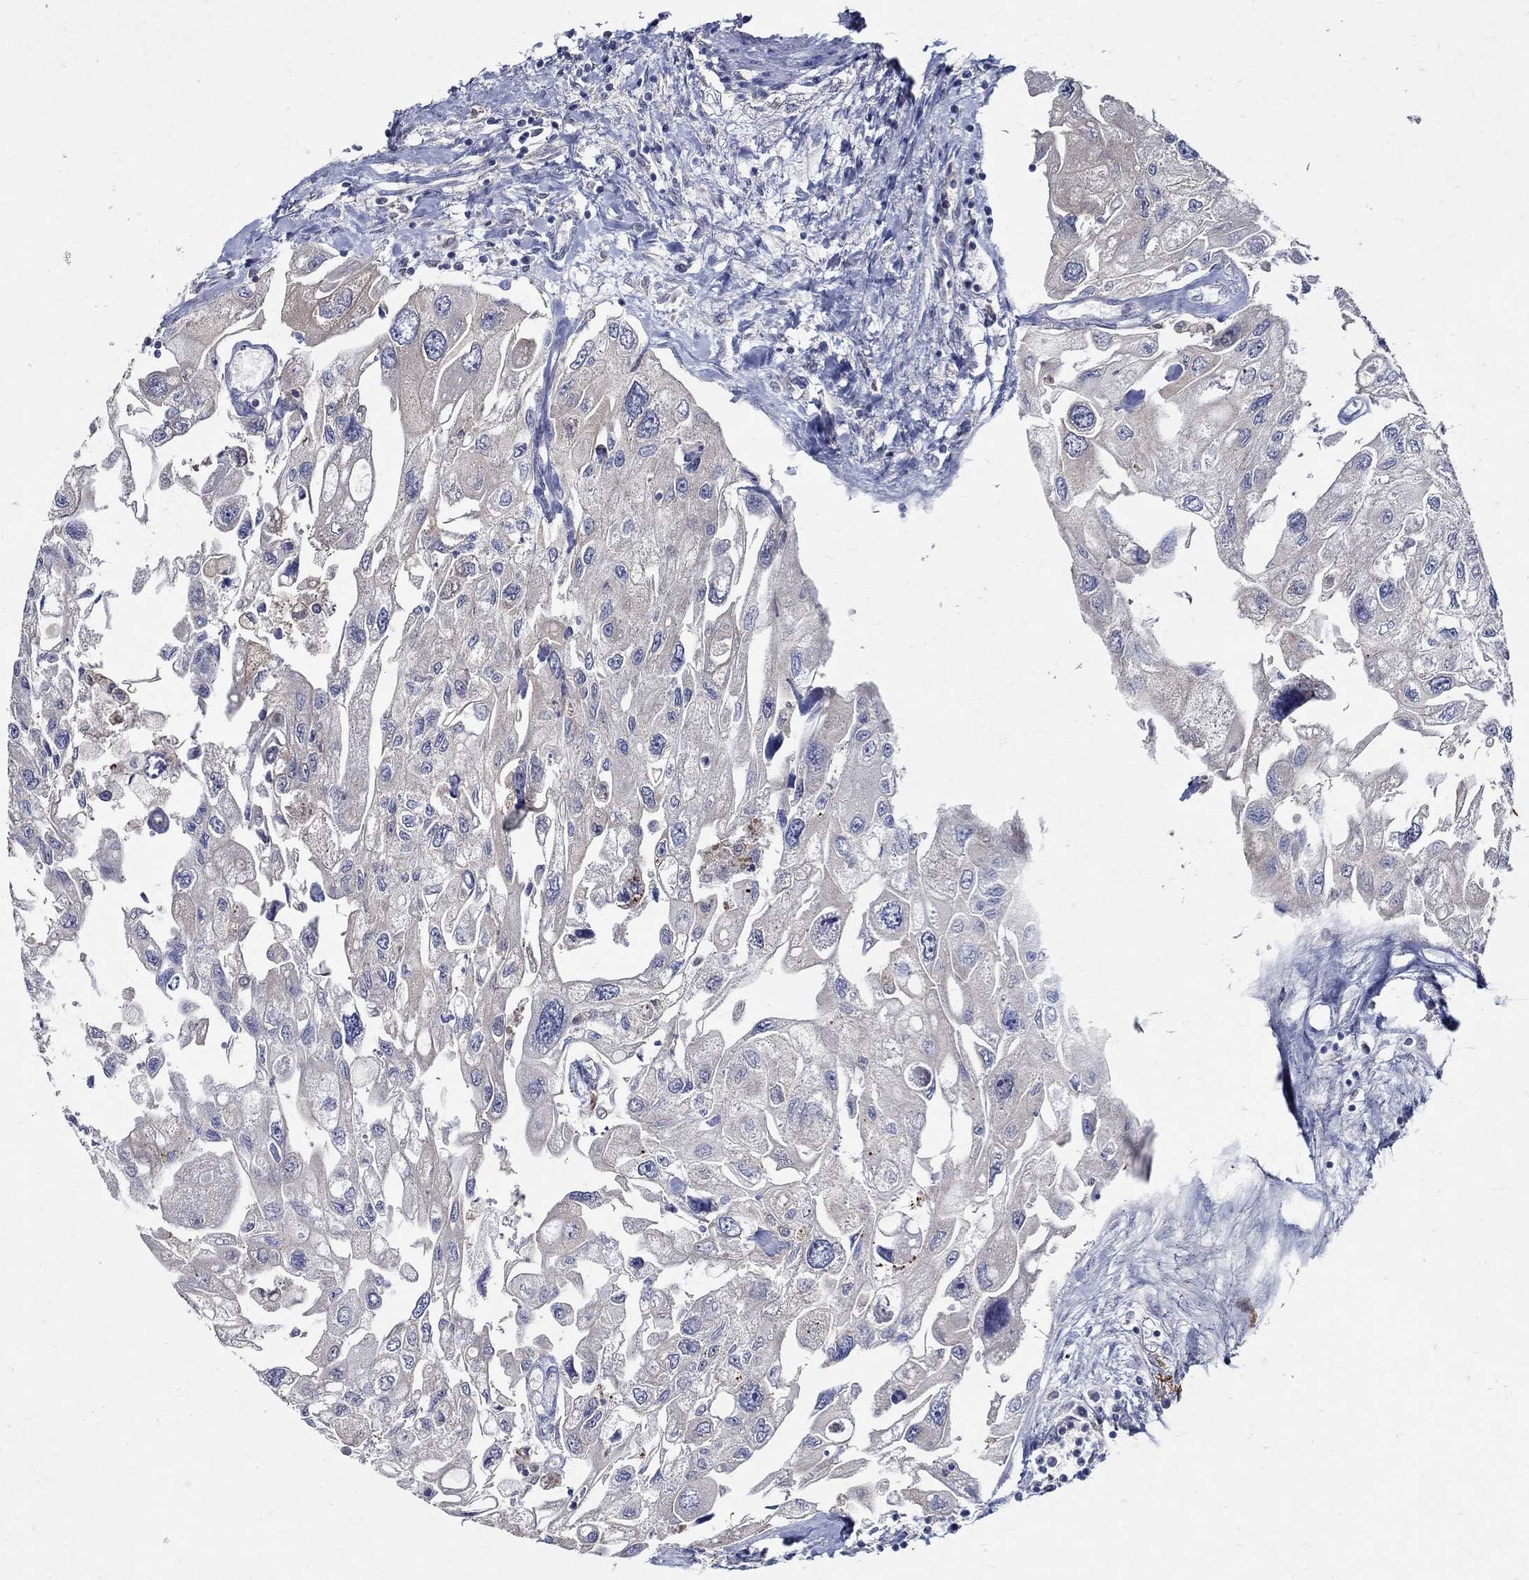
{"staining": {"intensity": "negative", "quantity": "none", "location": "none"}, "tissue": "urothelial cancer", "cell_type": "Tumor cells", "image_type": "cancer", "snomed": [{"axis": "morphology", "description": "Urothelial carcinoma, High grade"}, {"axis": "topography", "description": "Urinary bladder"}], "caption": "Urothelial carcinoma (high-grade) was stained to show a protein in brown. There is no significant expression in tumor cells.", "gene": "MTHFR", "patient": {"sex": "male", "age": 59}}